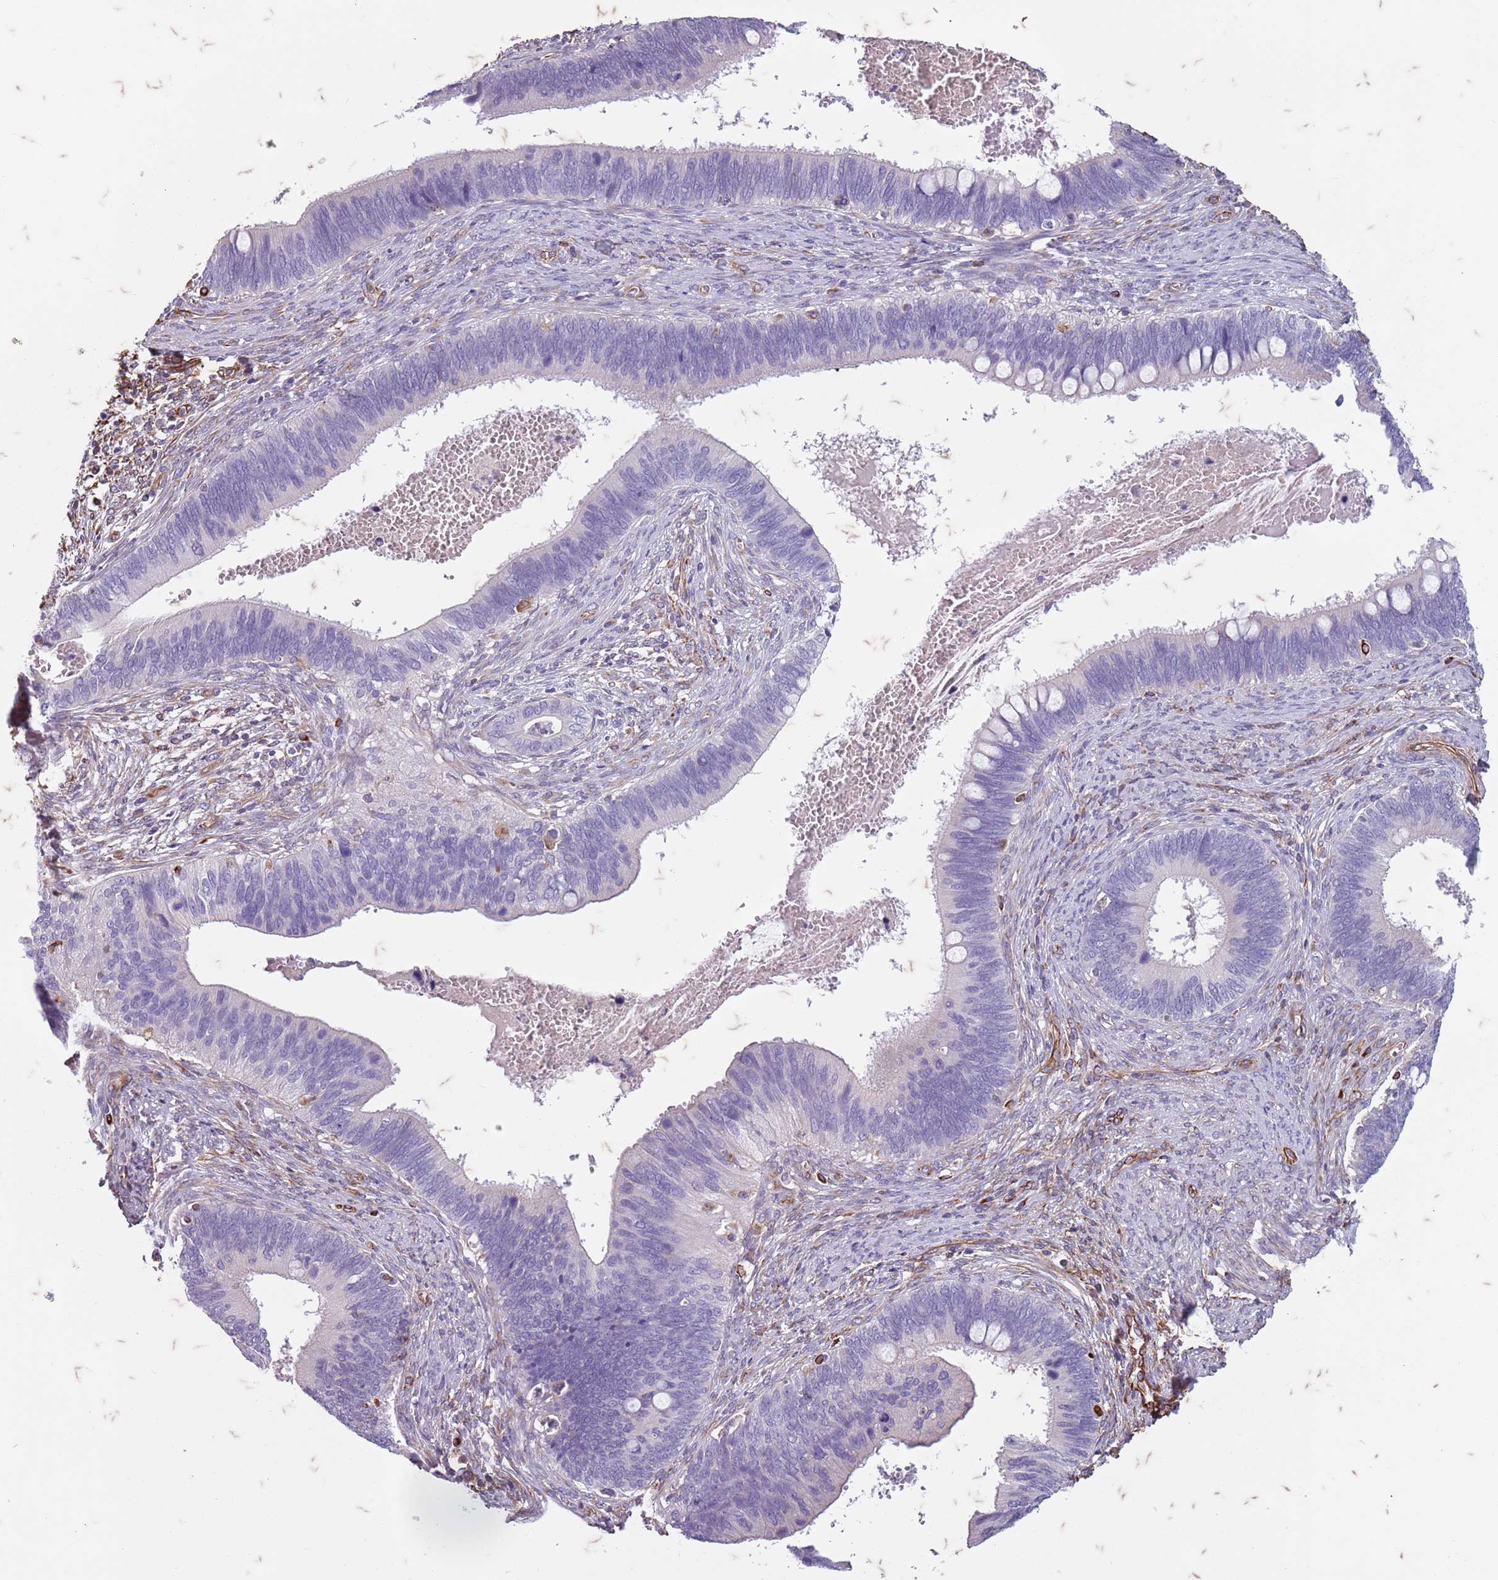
{"staining": {"intensity": "negative", "quantity": "none", "location": "none"}, "tissue": "cervical cancer", "cell_type": "Tumor cells", "image_type": "cancer", "snomed": [{"axis": "morphology", "description": "Adenocarcinoma, NOS"}, {"axis": "topography", "description": "Cervix"}], "caption": "Cervical cancer was stained to show a protein in brown. There is no significant positivity in tumor cells.", "gene": "TAS2R38", "patient": {"sex": "female", "age": 42}}